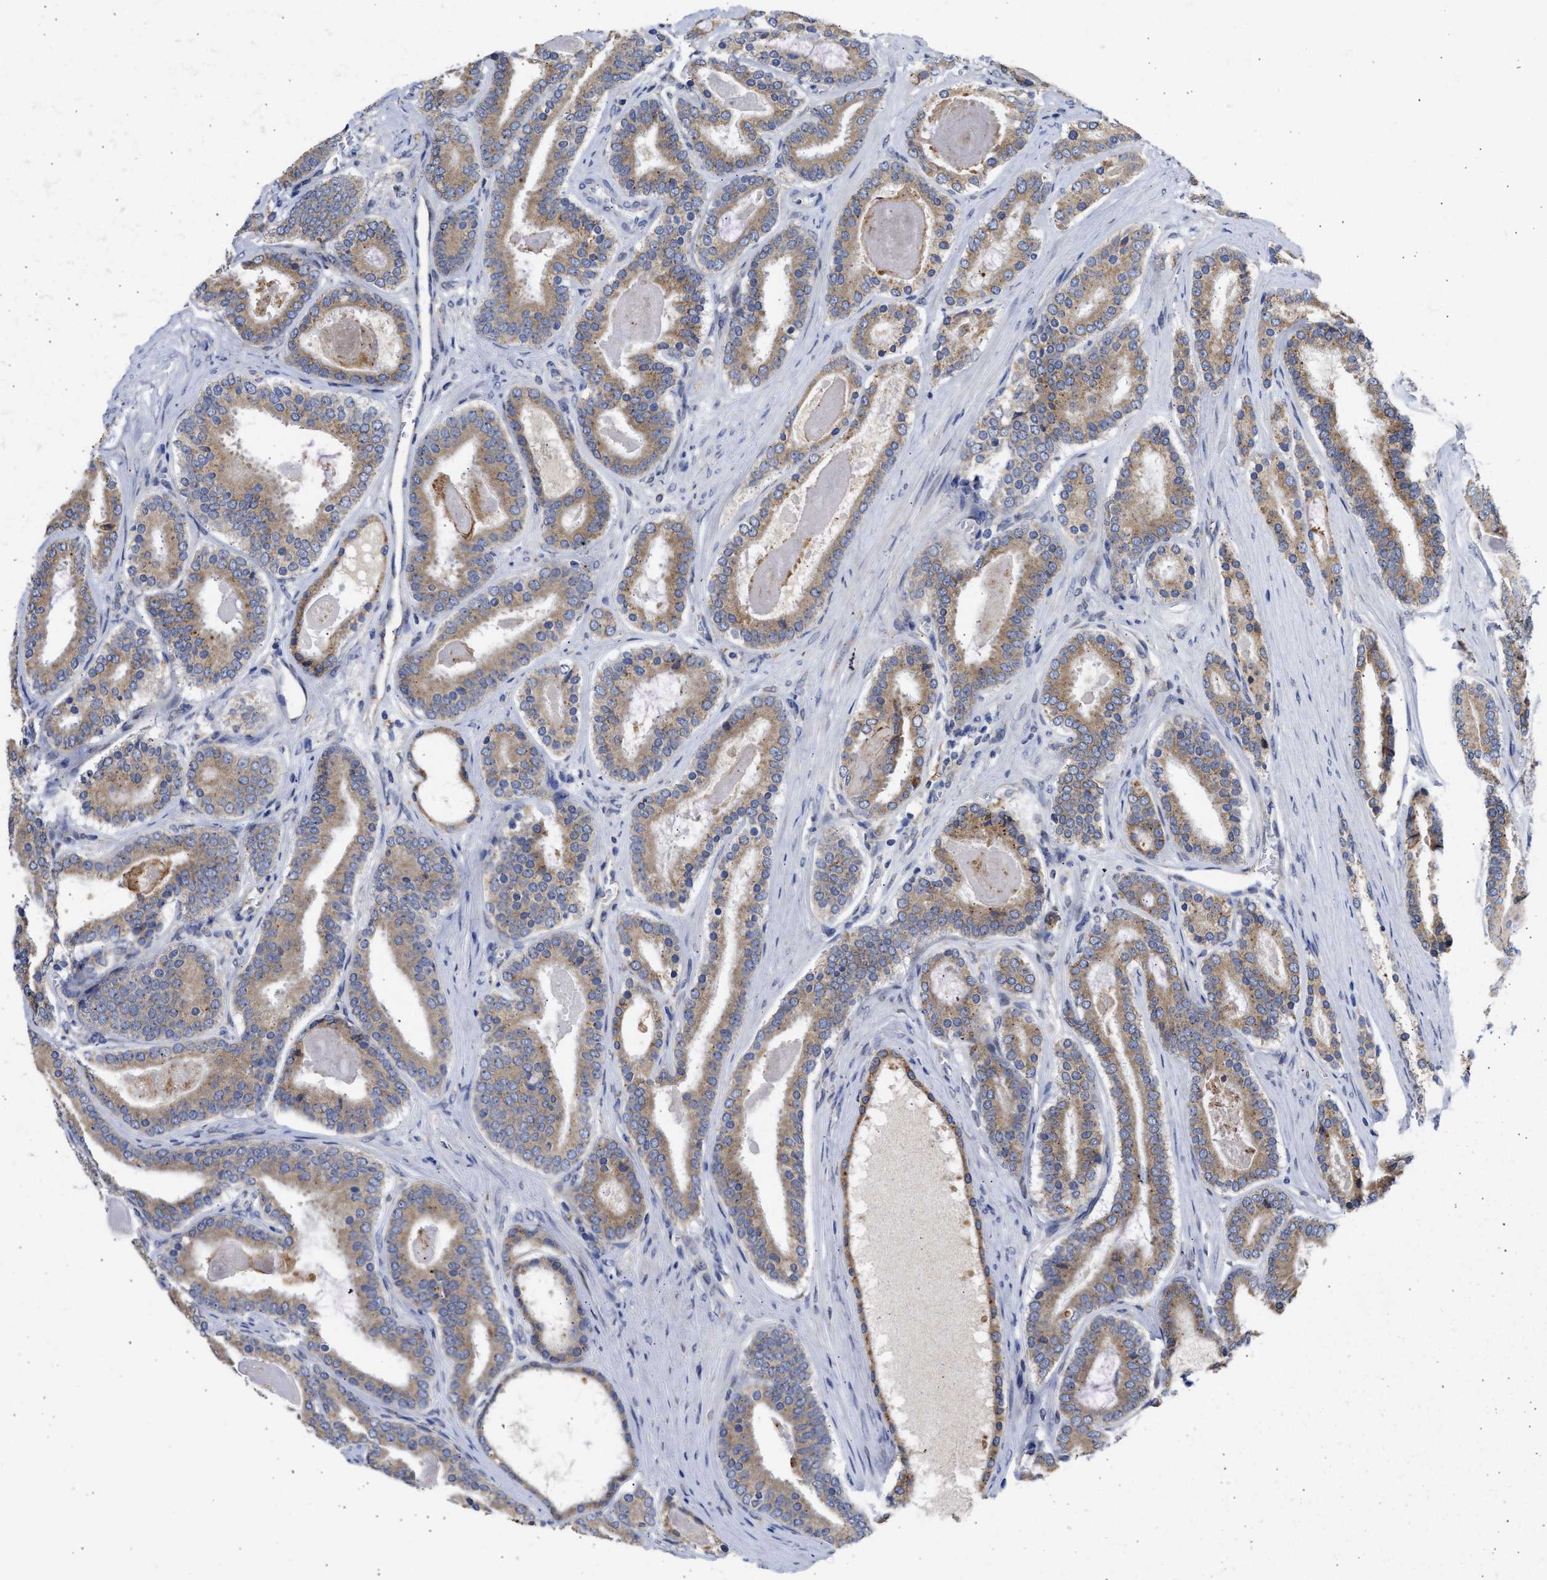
{"staining": {"intensity": "moderate", "quantity": ">75%", "location": "cytoplasmic/membranous"}, "tissue": "prostate cancer", "cell_type": "Tumor cells", "image_type": "cancer", "snomed": [{"axis": "morphology", "description": "Adenocarcinoma, High grade"}, {"axis": "topography", "description": "Prostate"}], "caption": "About >75% of tumor cells in prostate cancer reveal moderate cytoplasmic/membranous protein staining as visualized by brown immunohistochemical staining.", "gene": "TMED1", "patient": {"sex": "male", "age": 60}}